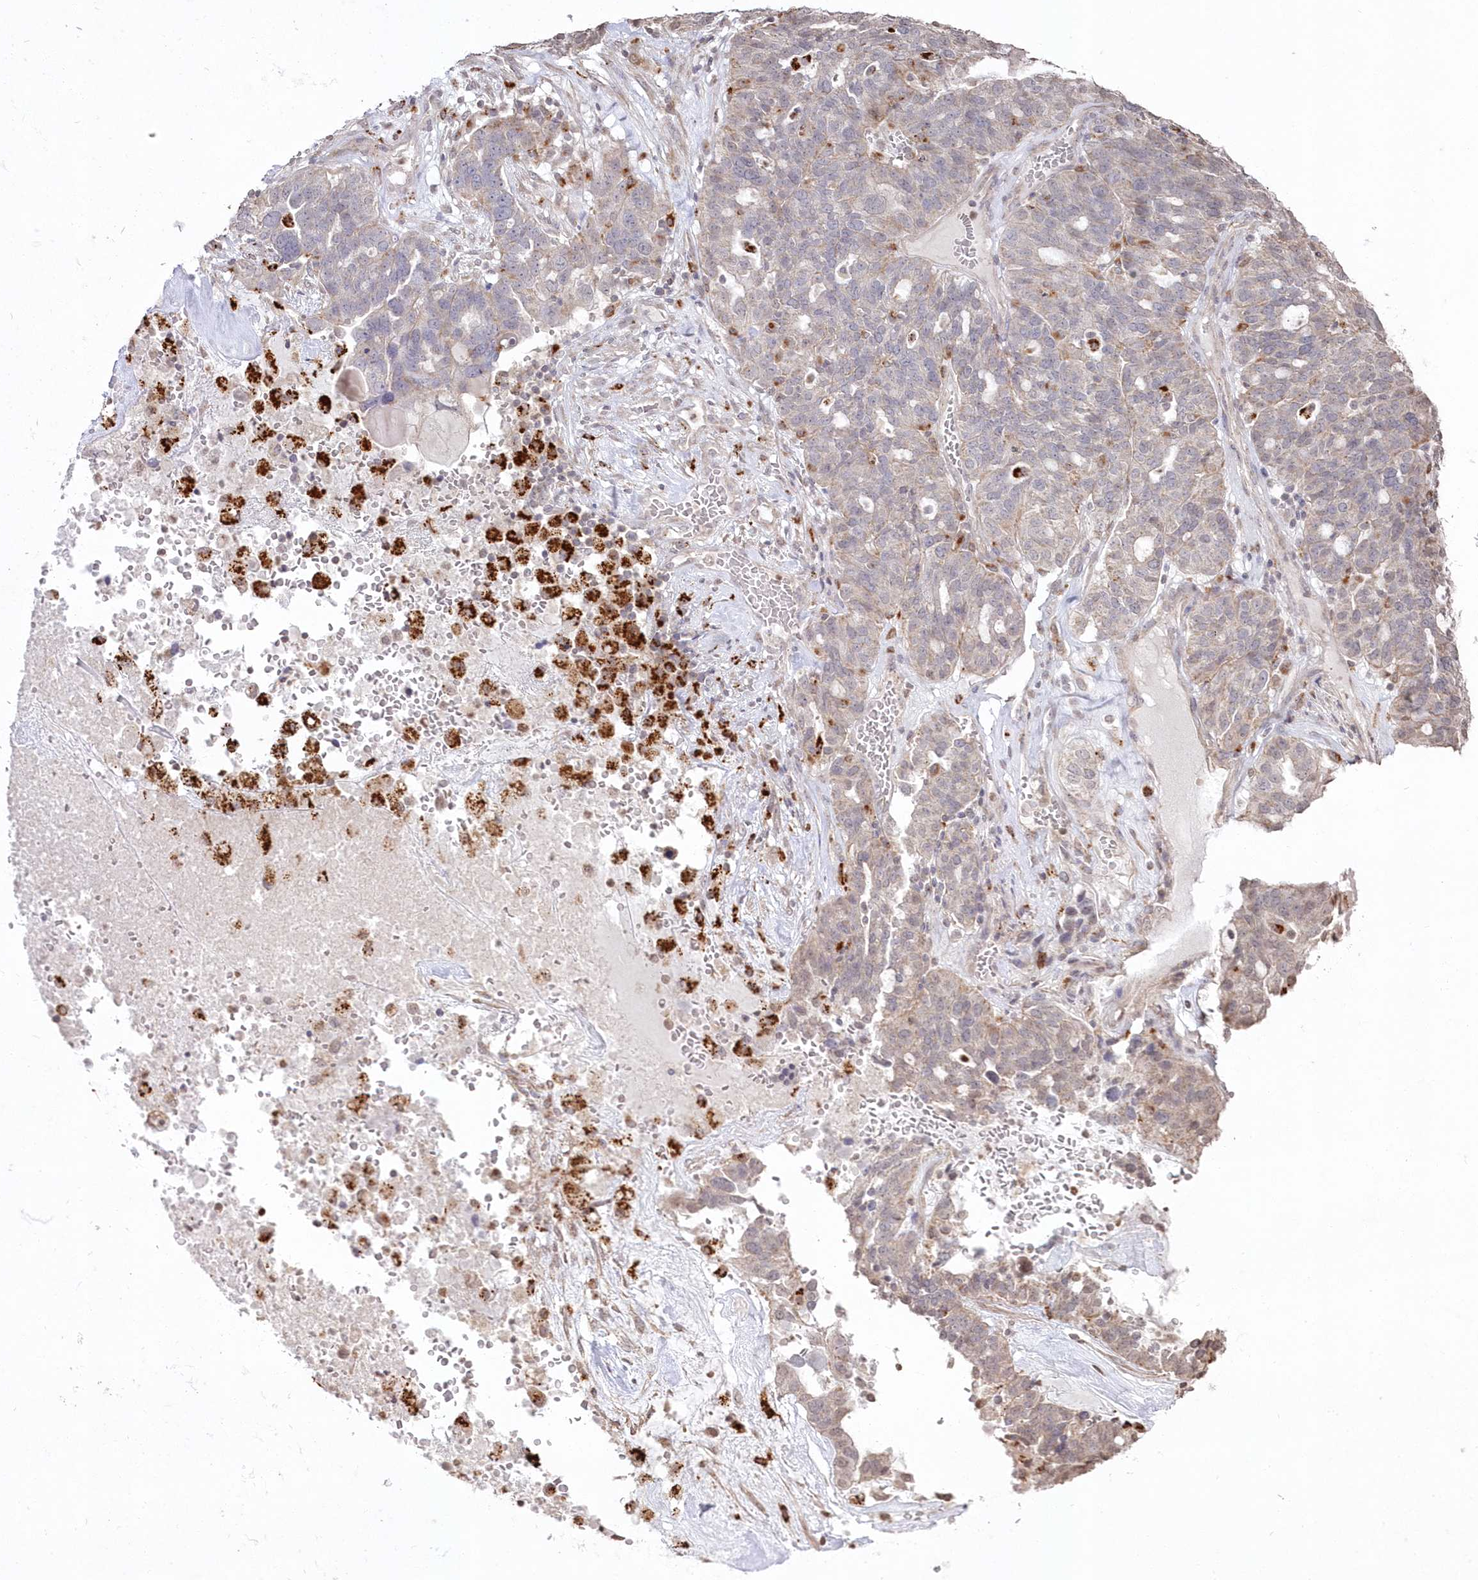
{"staining": {"intensity": "weak", "quantity": "<25%", "location": "cytoplasmic/membranous"}, "tissue": "ovarian cancer", "cell_type": "Tumor cells", "image_type": "cancer", "snomed": [{"axis": "morphology", "description": "Cystadenocarcinoma, serous, NOS"}, {"axis": "topography", "description": "Ovary"}], "caption": "IHC micrograph of human ovarian cancer (serous cystadenocarcinoma) stained for a protein (brown), which demonstrates no expression in tumor cells.", "gene": "ARSB", "patient": {"sex": "female", "age": 59}}